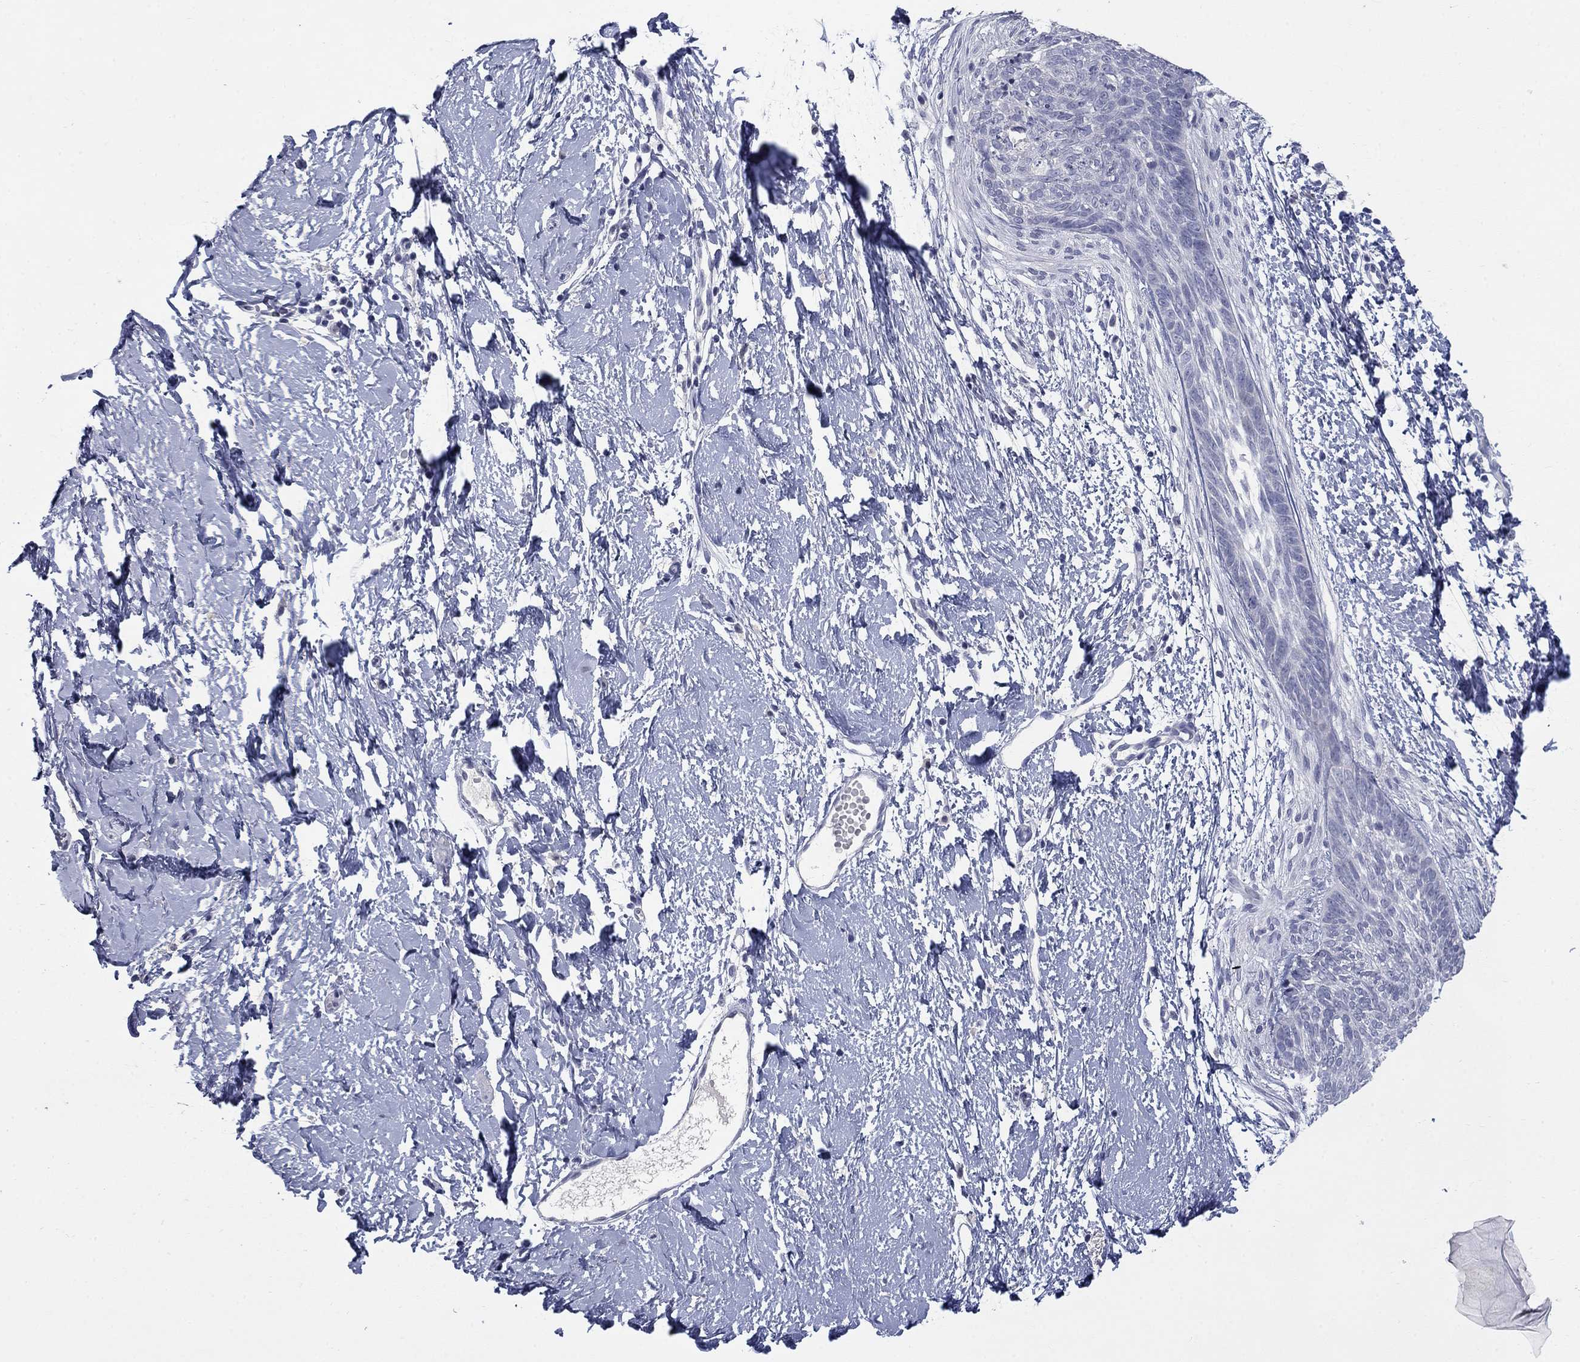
{"staining": {"intensity": "negative", "quantity": "none", "location": "none"}, "tissue": "skin cancer", "cell_type": "Tumor cells", "image_type": "cancer", "snomed": [{"axis": "morphology", "description": "Normal tissue, NOS"}, {"axis": "morphology", "description": "Basal cell carcinoma"}, {"axis": "topography", "description": "Skin"}], "caption": "Immunohistochemical staining of human skin basal cell carcinoma exhibits no significant staining in tumor cells. Nuclei are stained in blue.", "gene": "ELAVL4", "patient": {"sex": "male", "age": 84}}